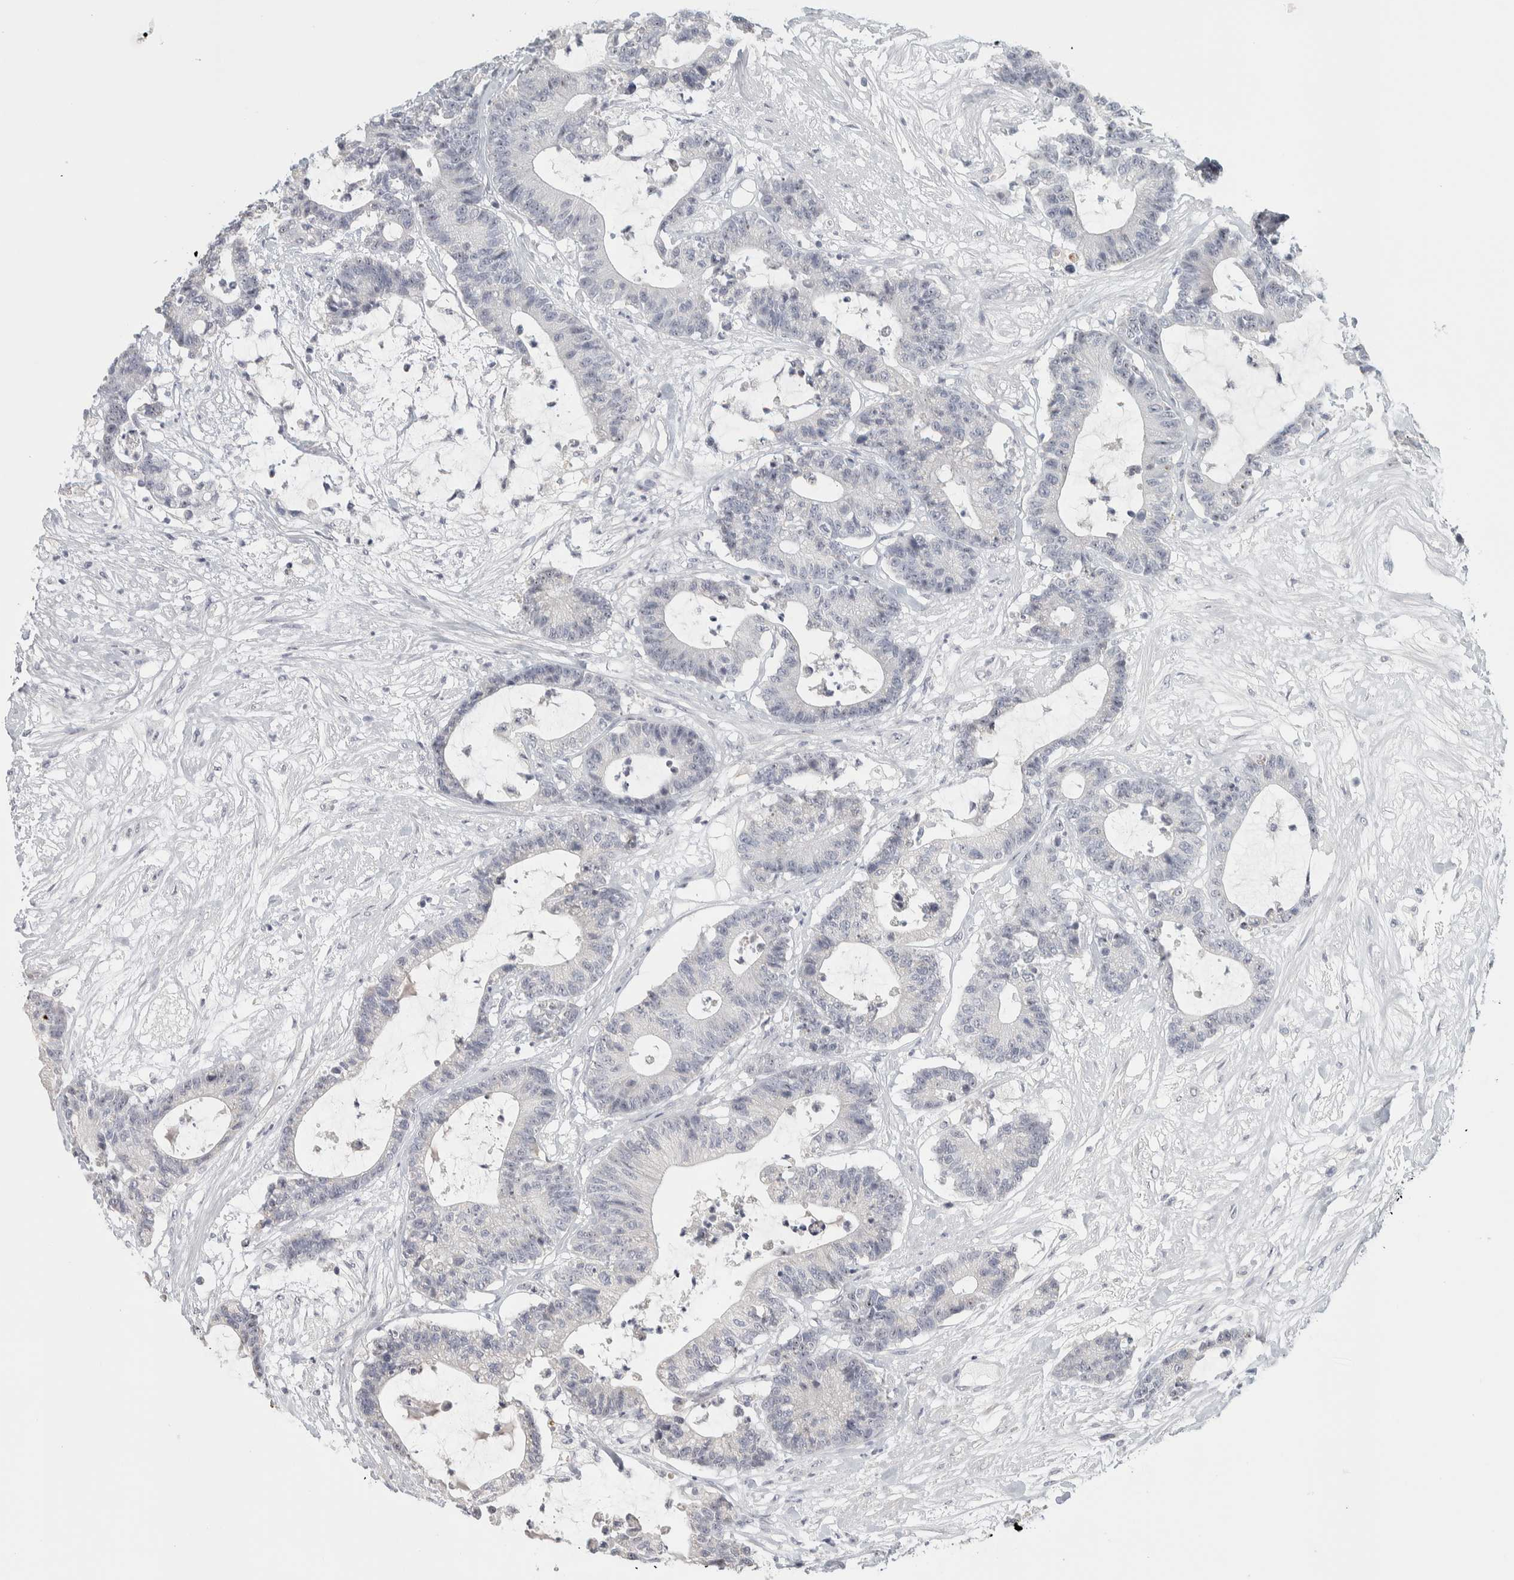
{"staining": {"intensity": "negative", "quantity": "none", "location": "none"}, "tissue": "colorectal cancer", "cell_type": "Tumor cells", "image_type": "cancer", "snomed": [{"axis": "morphology", "description": "Adenocarcinoma, NOS"}, {"axis": "topography", "description": "Colon"}], "caption": "DAB immunohistochemical staining of colorectal adenocarcinoma shows no significant positivity in tumor cells.", "gene": "DCXR", "patient": {"sex": "female", "age": 84}}